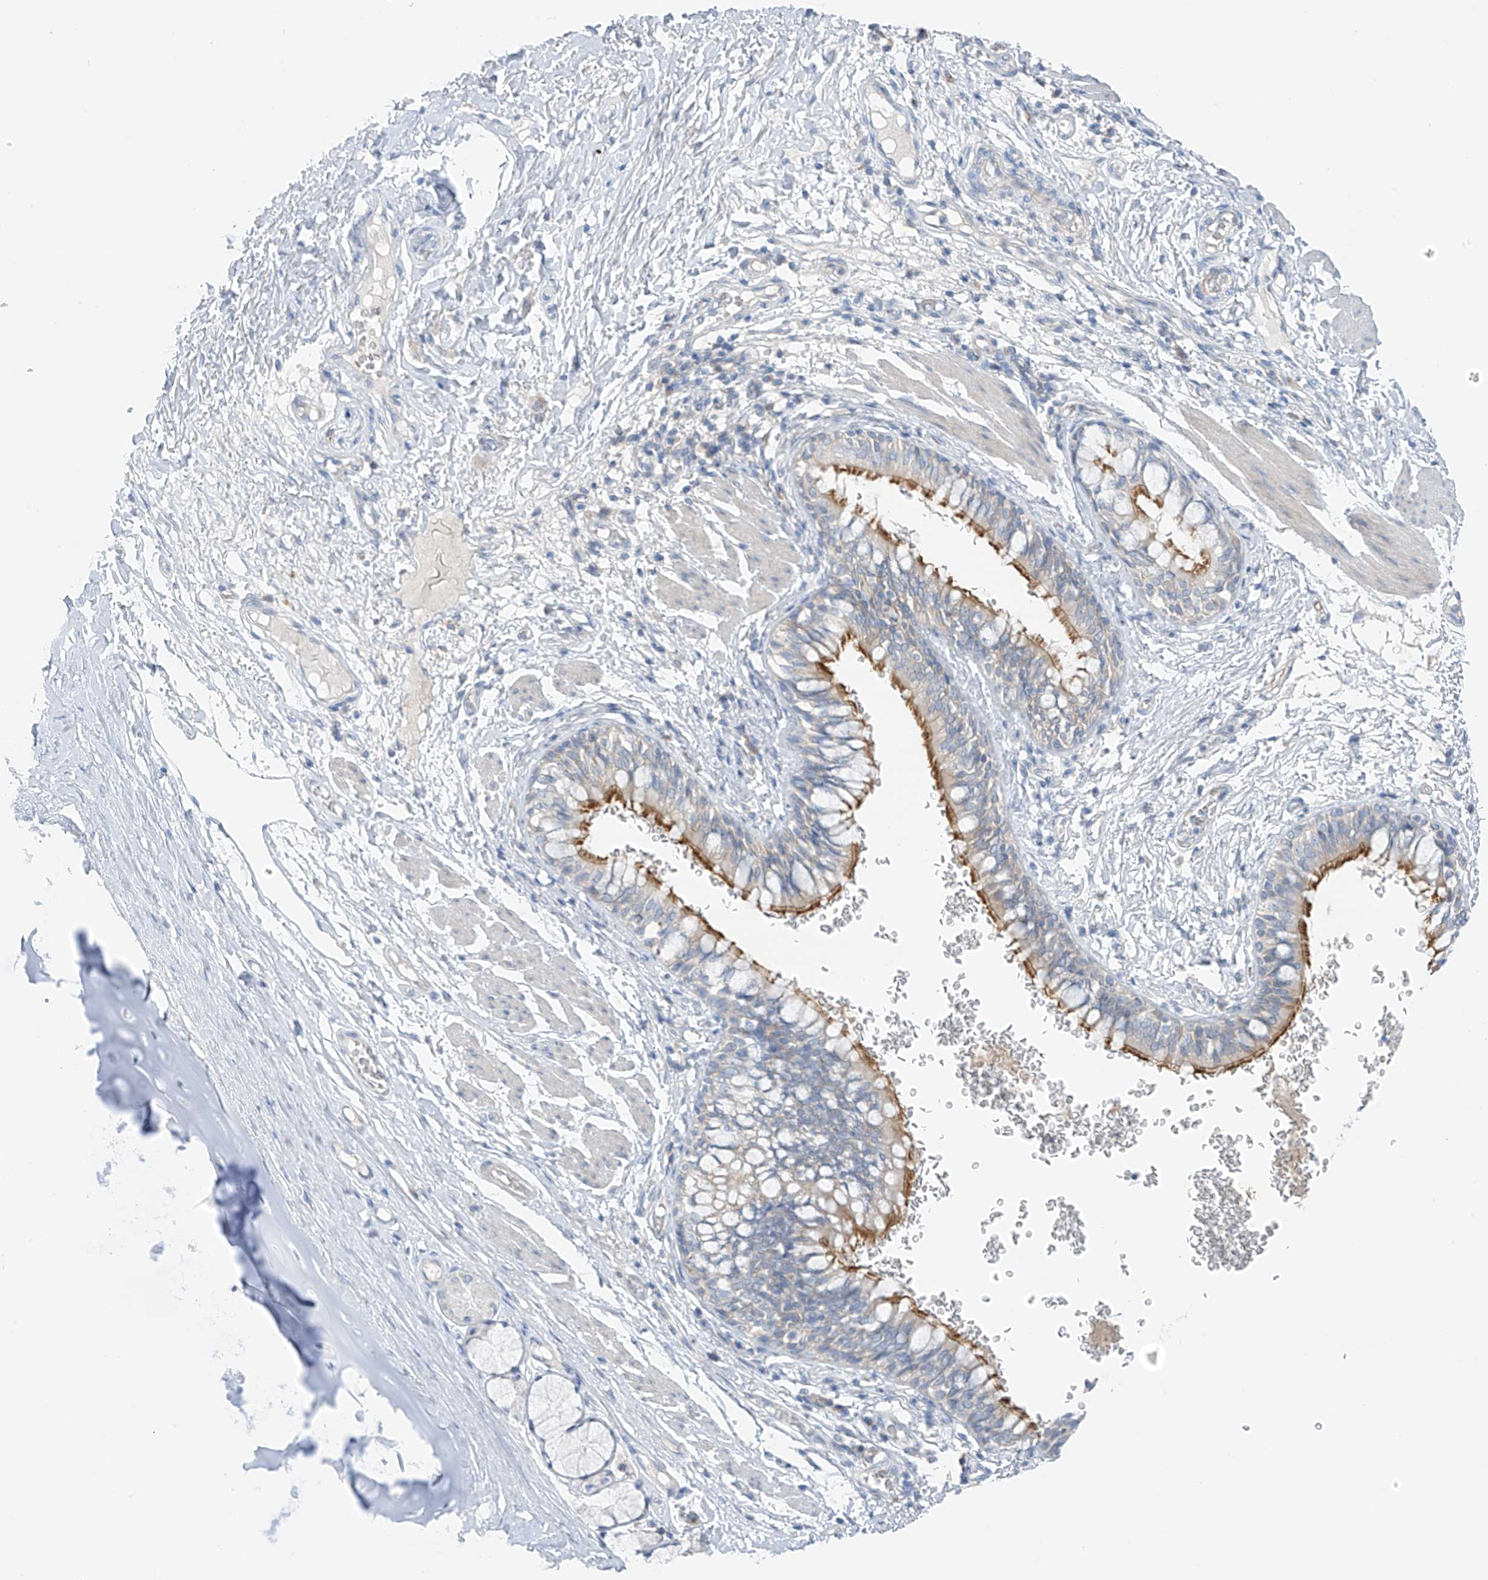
{"staining": {"intensity": "strong", "quantity": "25%-75%", "location": "cytoplasmic/membranous"}, "tissue": "bronchus", "cell_type": "Respiratory epithelial cells", "image_type": "normal", "snomed": [{"axis": "morphology", "description": "Normal tissue, NOS"}, {"axis": "topography", "description": "Cartilage tissue"}, {"axis": "topography", "description": "Bronchus"}], "caption": "Immunohistochemistry (IHC) image of normal bronchus stained for a protein (brown), which exhibits high levels of strong cytoplasmic/membranous staining in approximately 25%-75% of respiratory epithelial cells.", "gene": "NALCN", "patient": {"sex": "female", "age": 36}}